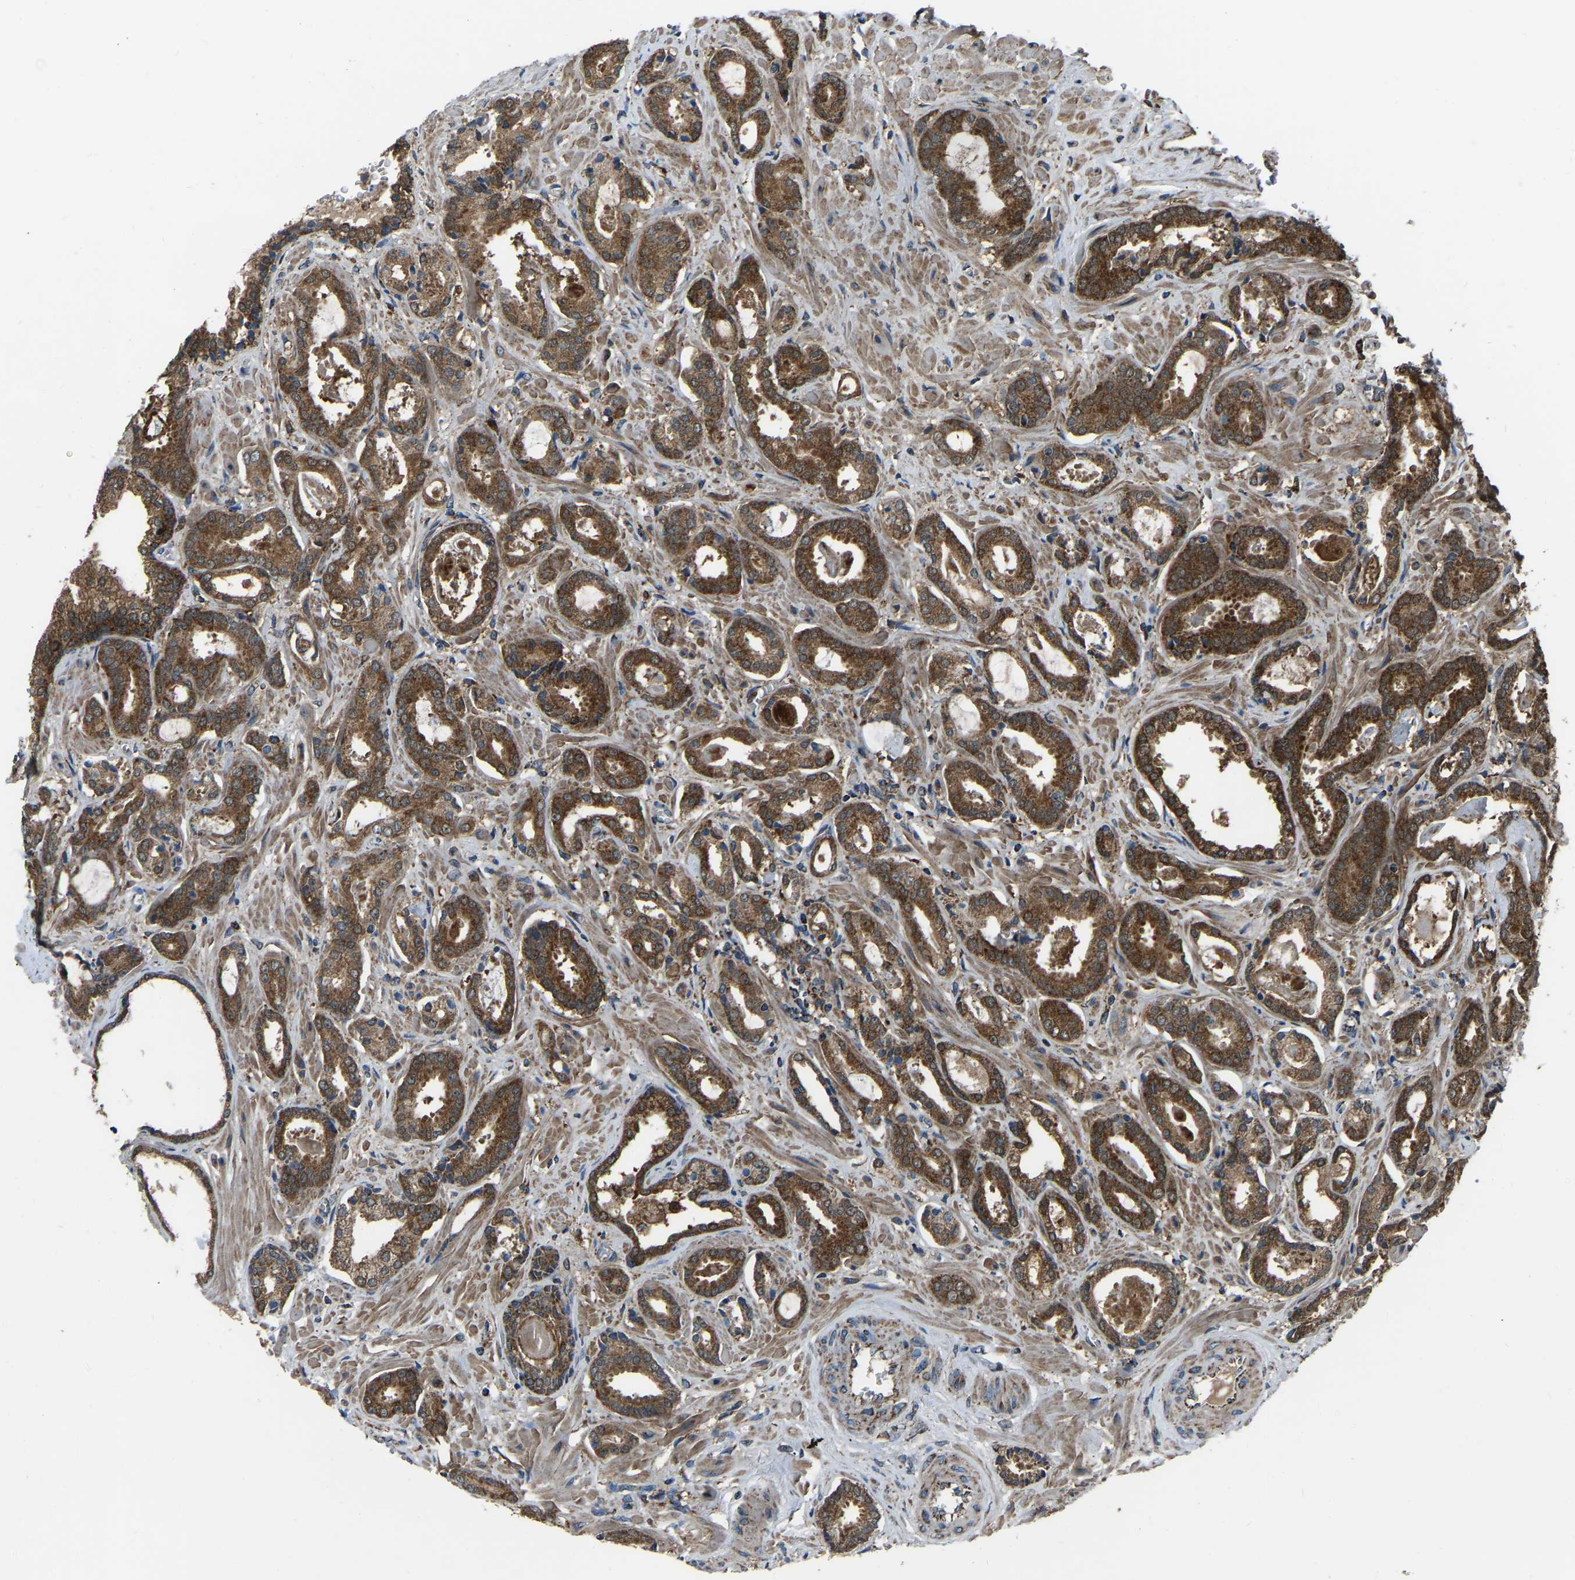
{"staining": {"intensity": "strong", "quantity": ">75%", "location": "cytoplasmic/membranous"}, "tissue": "prostate cancer", "cell_type": "Tumor cells", "image_type": "cancer", "snomed": [{"axis": "morphology", "description": "Adenocarcinoma, Low grade"}, {"axis": "topography", "description": "Prostate"}], "caption": "Tumor cells exhibit strong cytoplasmic/membranous positivity in approximately >75% of cells in prostate cancer.", "gene": "AKR1A1", "patient": {"sex": "male", "age": 53}}